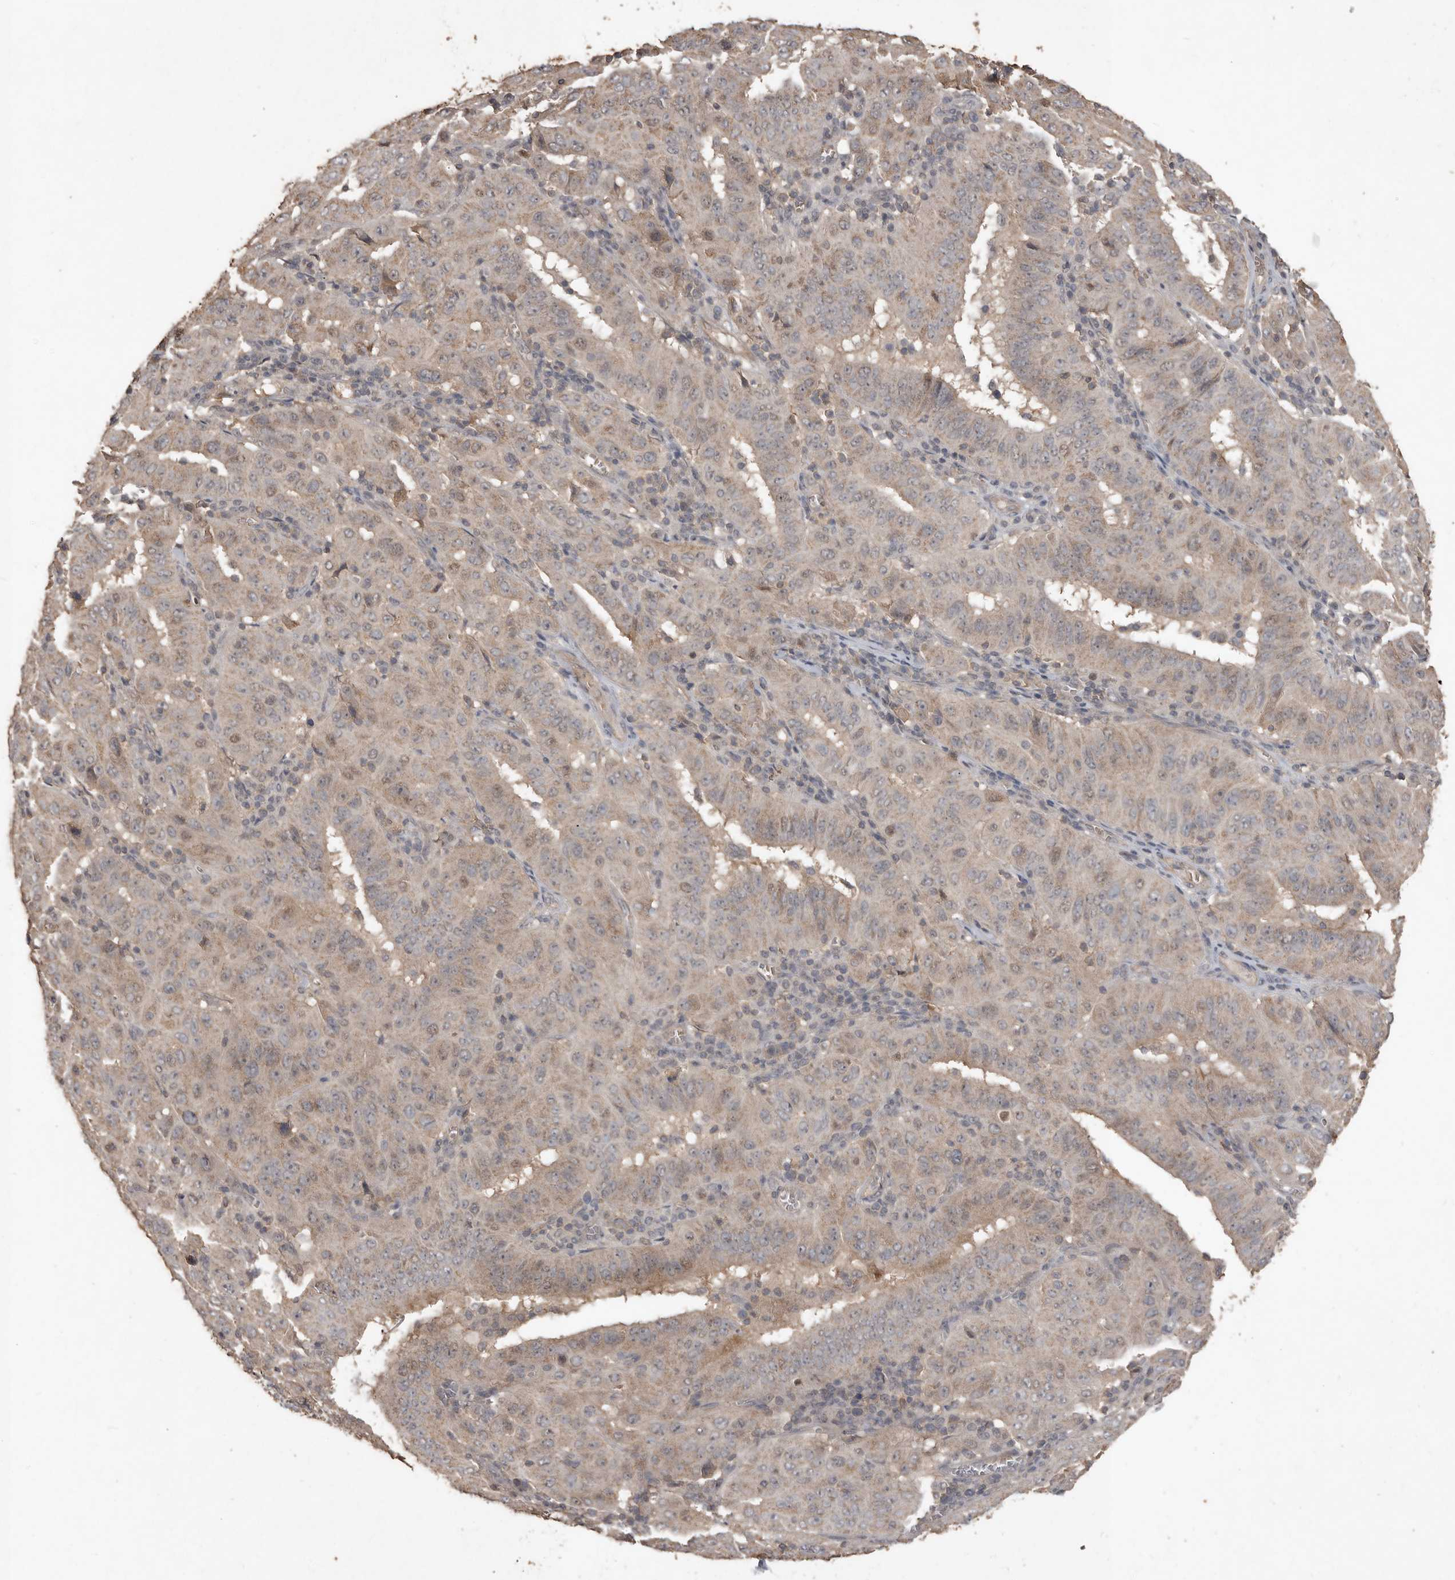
{"staining": {"intensity": "weak", "quantity": "25%-75%", "location": "cytoplasmic/membranous"}, "tissue": "pancreatic cancer", "cell_type": "Tumor cells", "image_type": "cancer", "snomed": [{"axis": "morphology", "description": "Adenocarcinoma, NOS"}, {"axis": "topography", "description": "Pancreas"}], "caption": "Immunohistochemical staining of adenocarcinoma (pancreatic) reveals weak cytoplasmic/membranous protein positivity in approximately 25%-75% of tumor cells.", "gene": "BAMBI", "patient": {"sex": "male", "age": 63}}